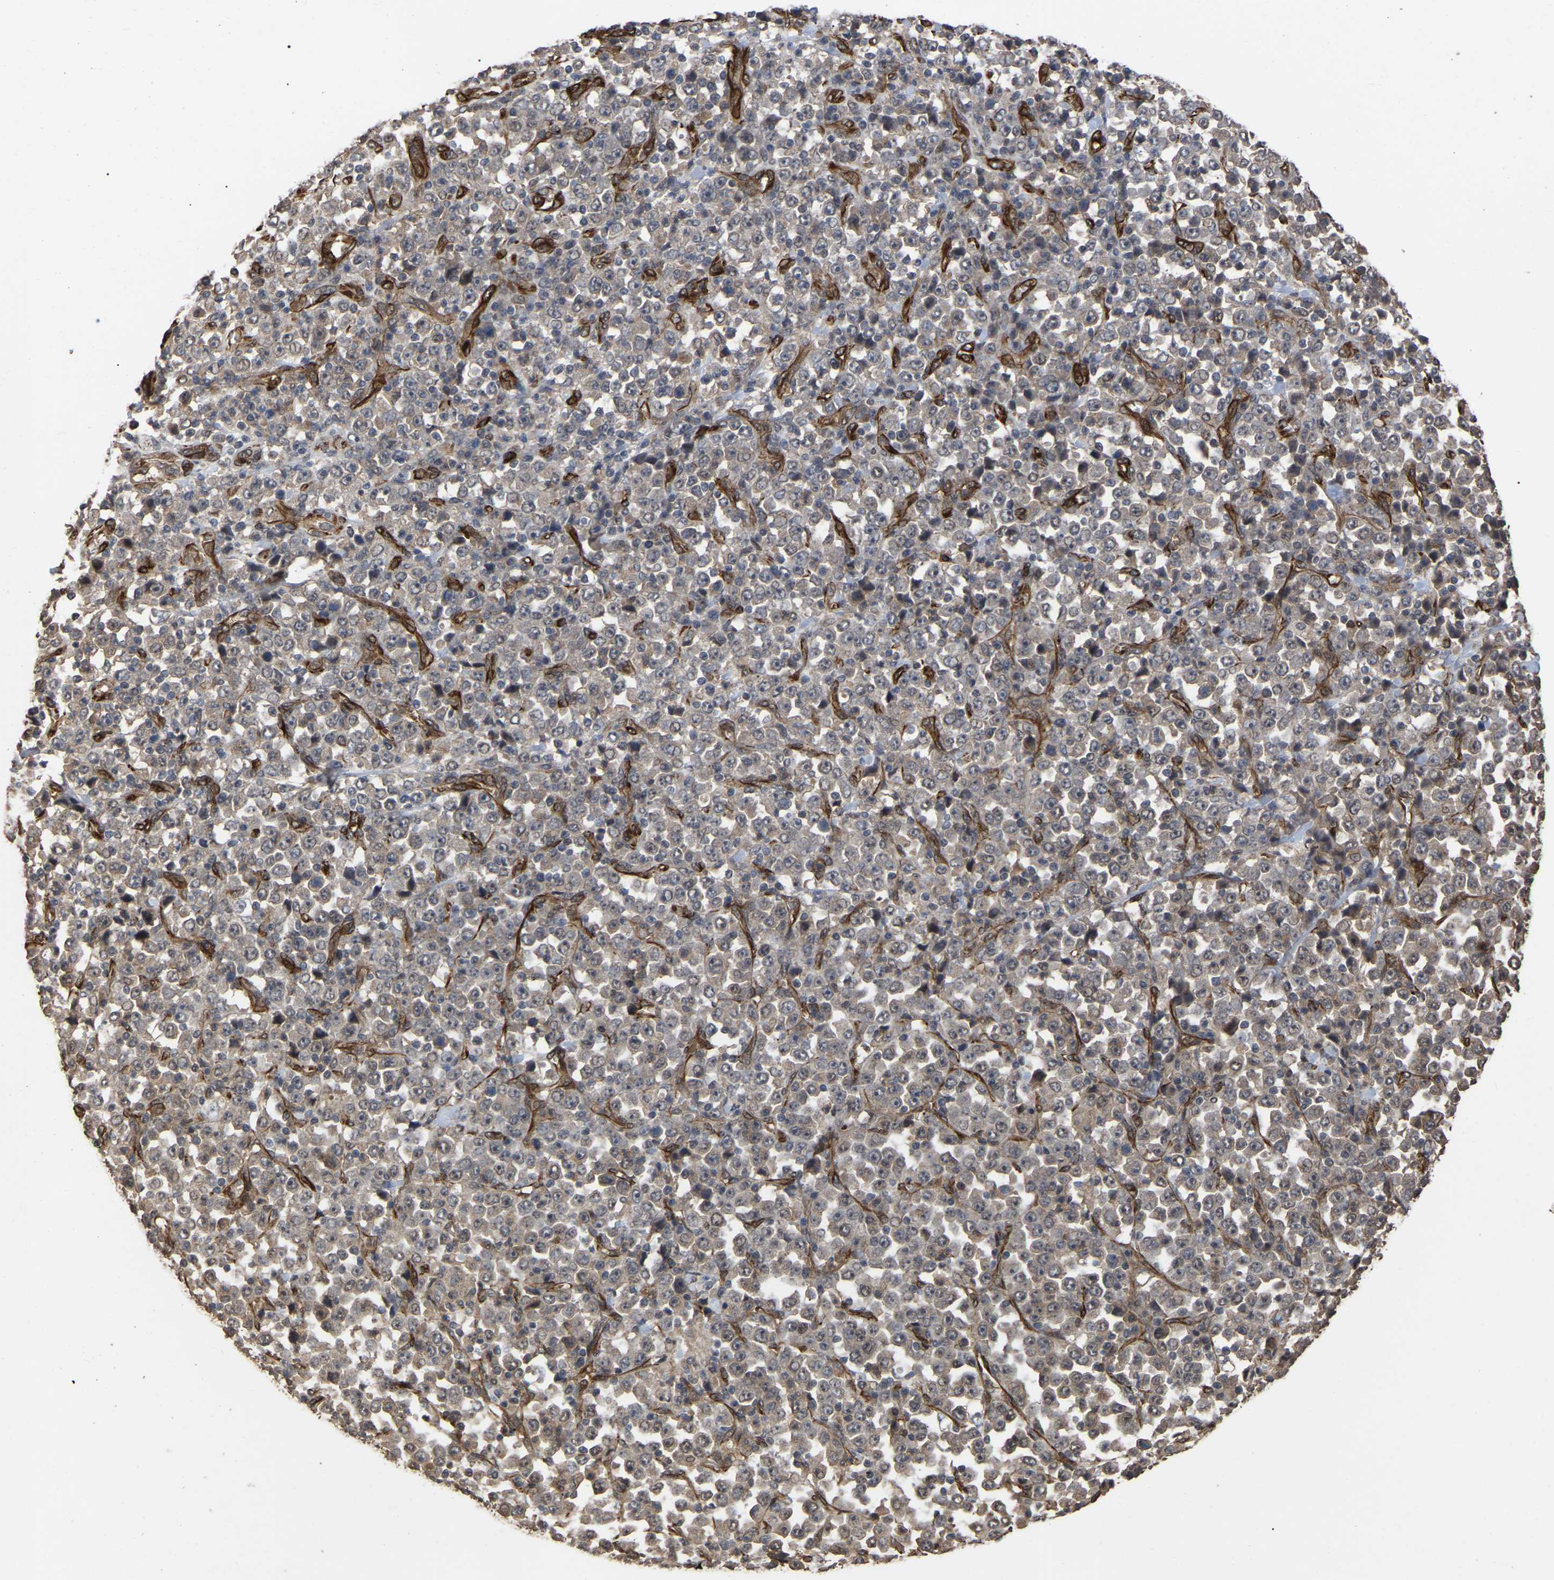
{"staining": {"intensity": "weak", "quantity": ">75%", "location": "cytoplasmic/membranous"}, "tissue": "stomach cancer", "cell_type": "Tumor cells", "image_type": "cancer", "snomed": [{"axis": "morphology", "description": "Normal tissue, NOS"}, {"axis": "morphology", "description": "Adenocarcinoma, NOS"}, {"axis": "topography", "description": "Stomach, upper"}, {"axis": "topography", "description": "Stomach"}], "caption": "A brown stain labels weak cytoplasmic/membranous expression of a protein in human stomach adenocarcinoma tumor cells. (DAB = brown stain, brightfield microscopy at high magnification).", "gene": "FAM161B", "patient": {"sex": "male", "age": 59}}